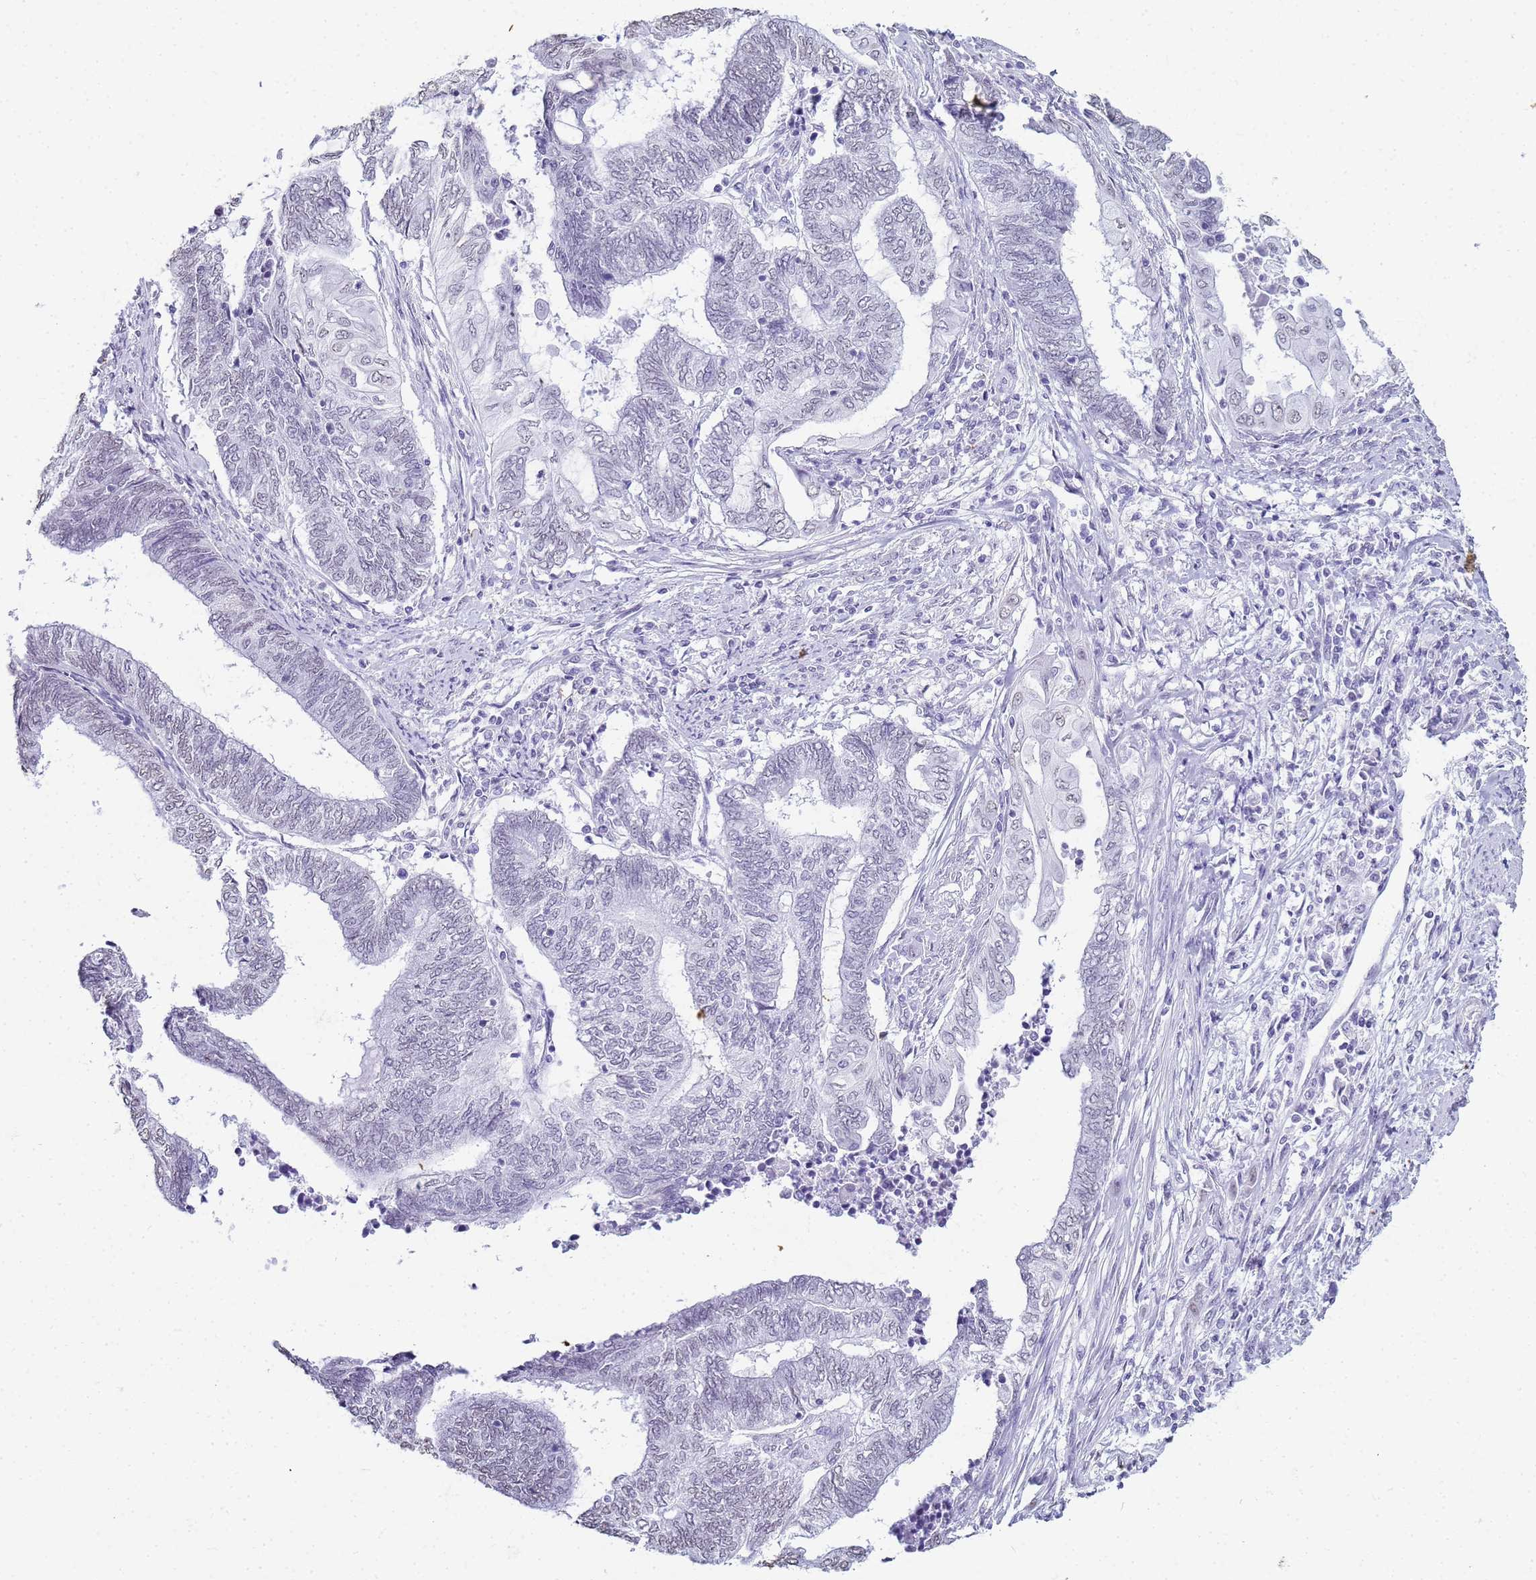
{"staining": {"intensity": "negative", "quantity": "none", "location": "none"}, "tissue": "endometrial cancer", "cell_type": "Tumor cells", "image_type": "cancer", "snomed": [{"axis": "morphology", "description": "Adenocarcinoma, NOS"}, {"axis": "topography", "description": "Uterus"}, {"axis": "topography", "description": "Endometrium"}], "caption": "IHC histopathology image of endometrial adenocarcinoma stained for a protein (brown), which reveals no staining in tumor cells. (Brightfield microscopy of DAB IHC at high magnification).", "gene": "SLC7A9", "patient": {"sex": "female", "age": 70}}